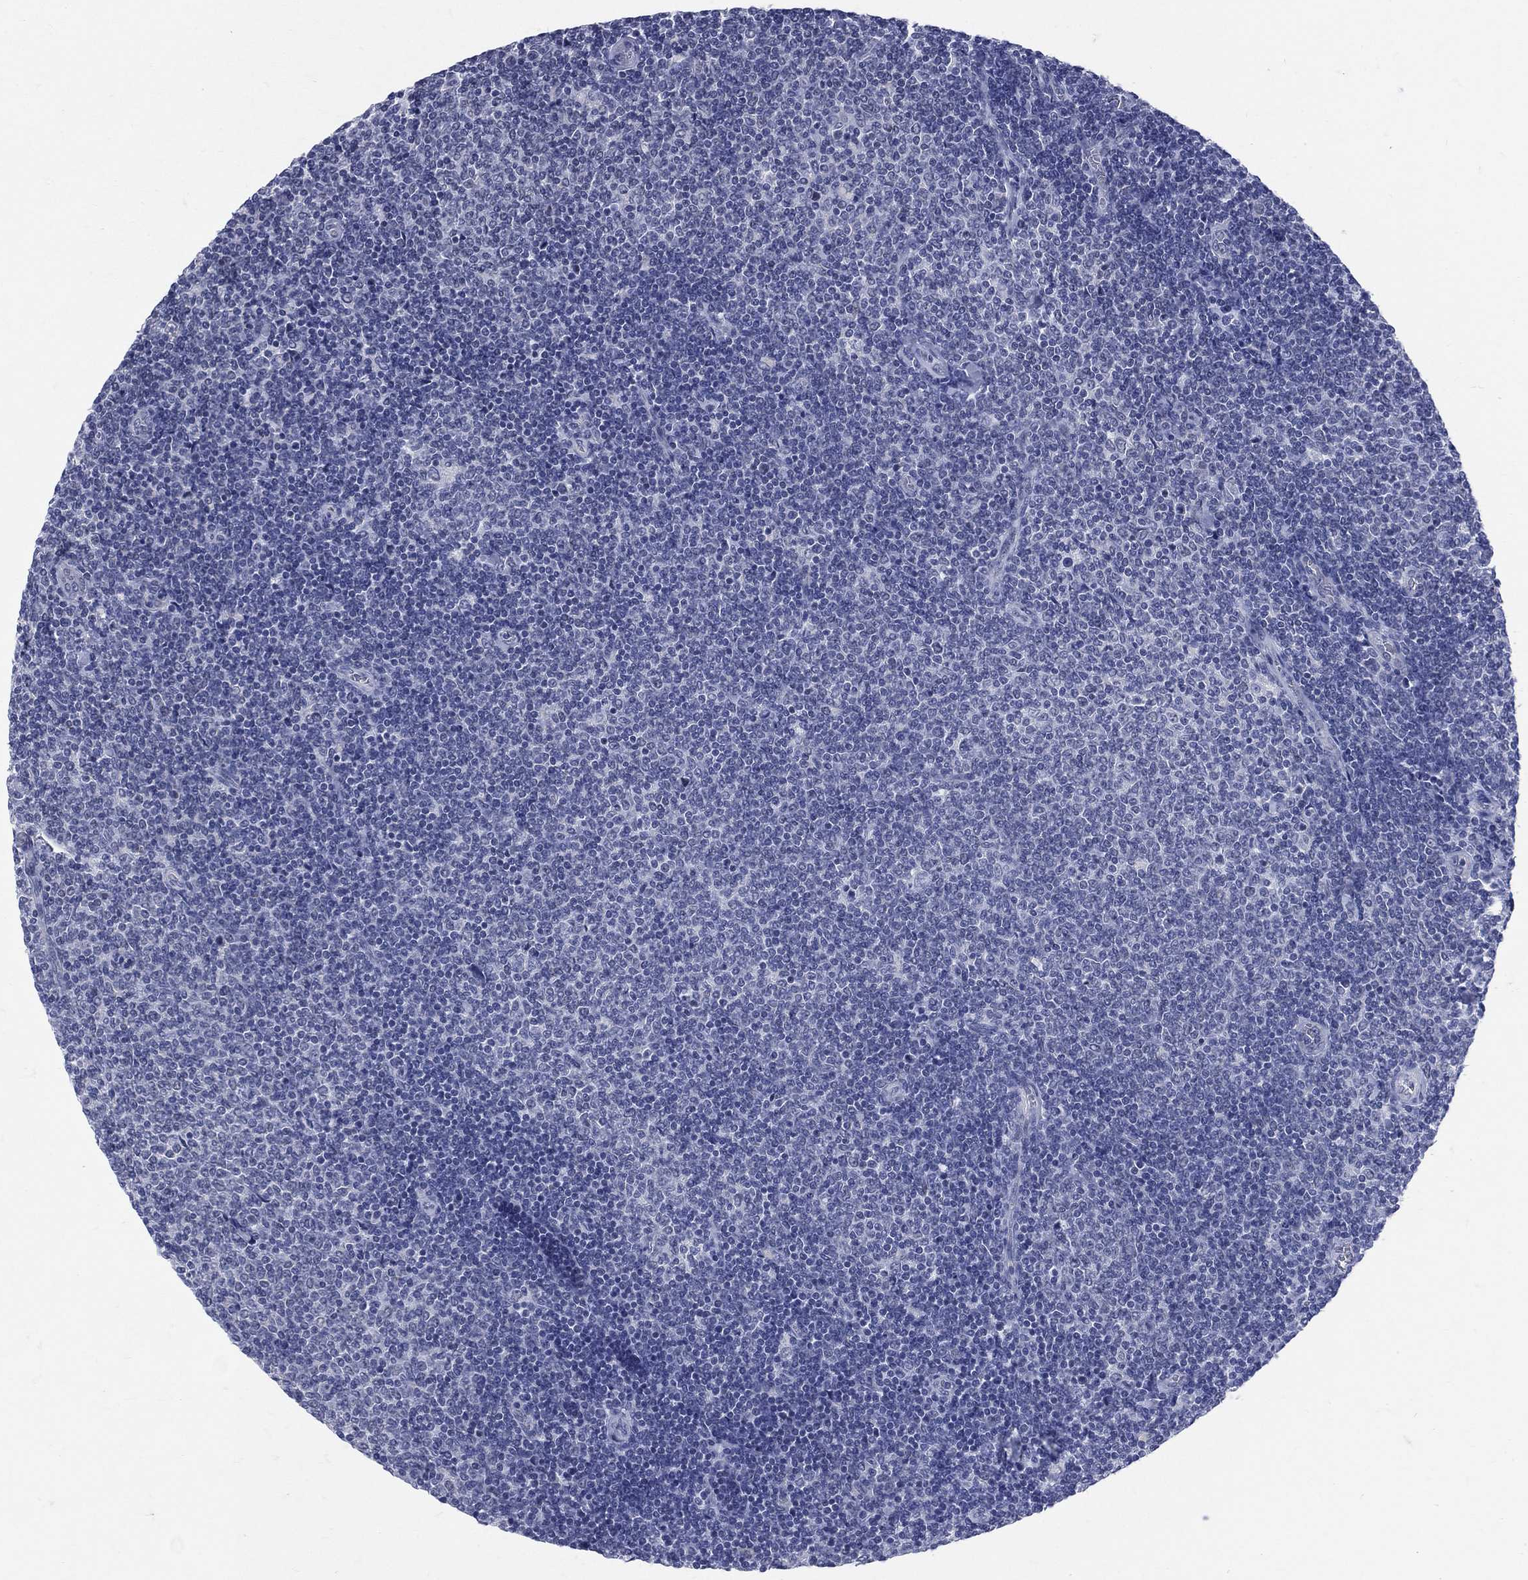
{"staining": {"intensity": "negative", "quantity": "none", "location": "none"}, "tissue": "lymphoma", "cell_type": "Tumor cells", "image_type": "cancer", "snomed": [{"axis": "morphology", "description": "Malignant lymphoma, non-Hodgkin's type, Low grade"}, {"axis": "topography", "description": "Lymph node"}], "caption": "There is no significant staining in tumor cells of malignant lymphoma, non-Hodgkin's type (low-grade). The staining was performed using DAB to visualize the protein expression in brown, while the nuclei were stained in blue with hematoxylin (Magnification: 20x).", "gene": "MLLT10", "patient": {"sex": "male", "age": 52}}